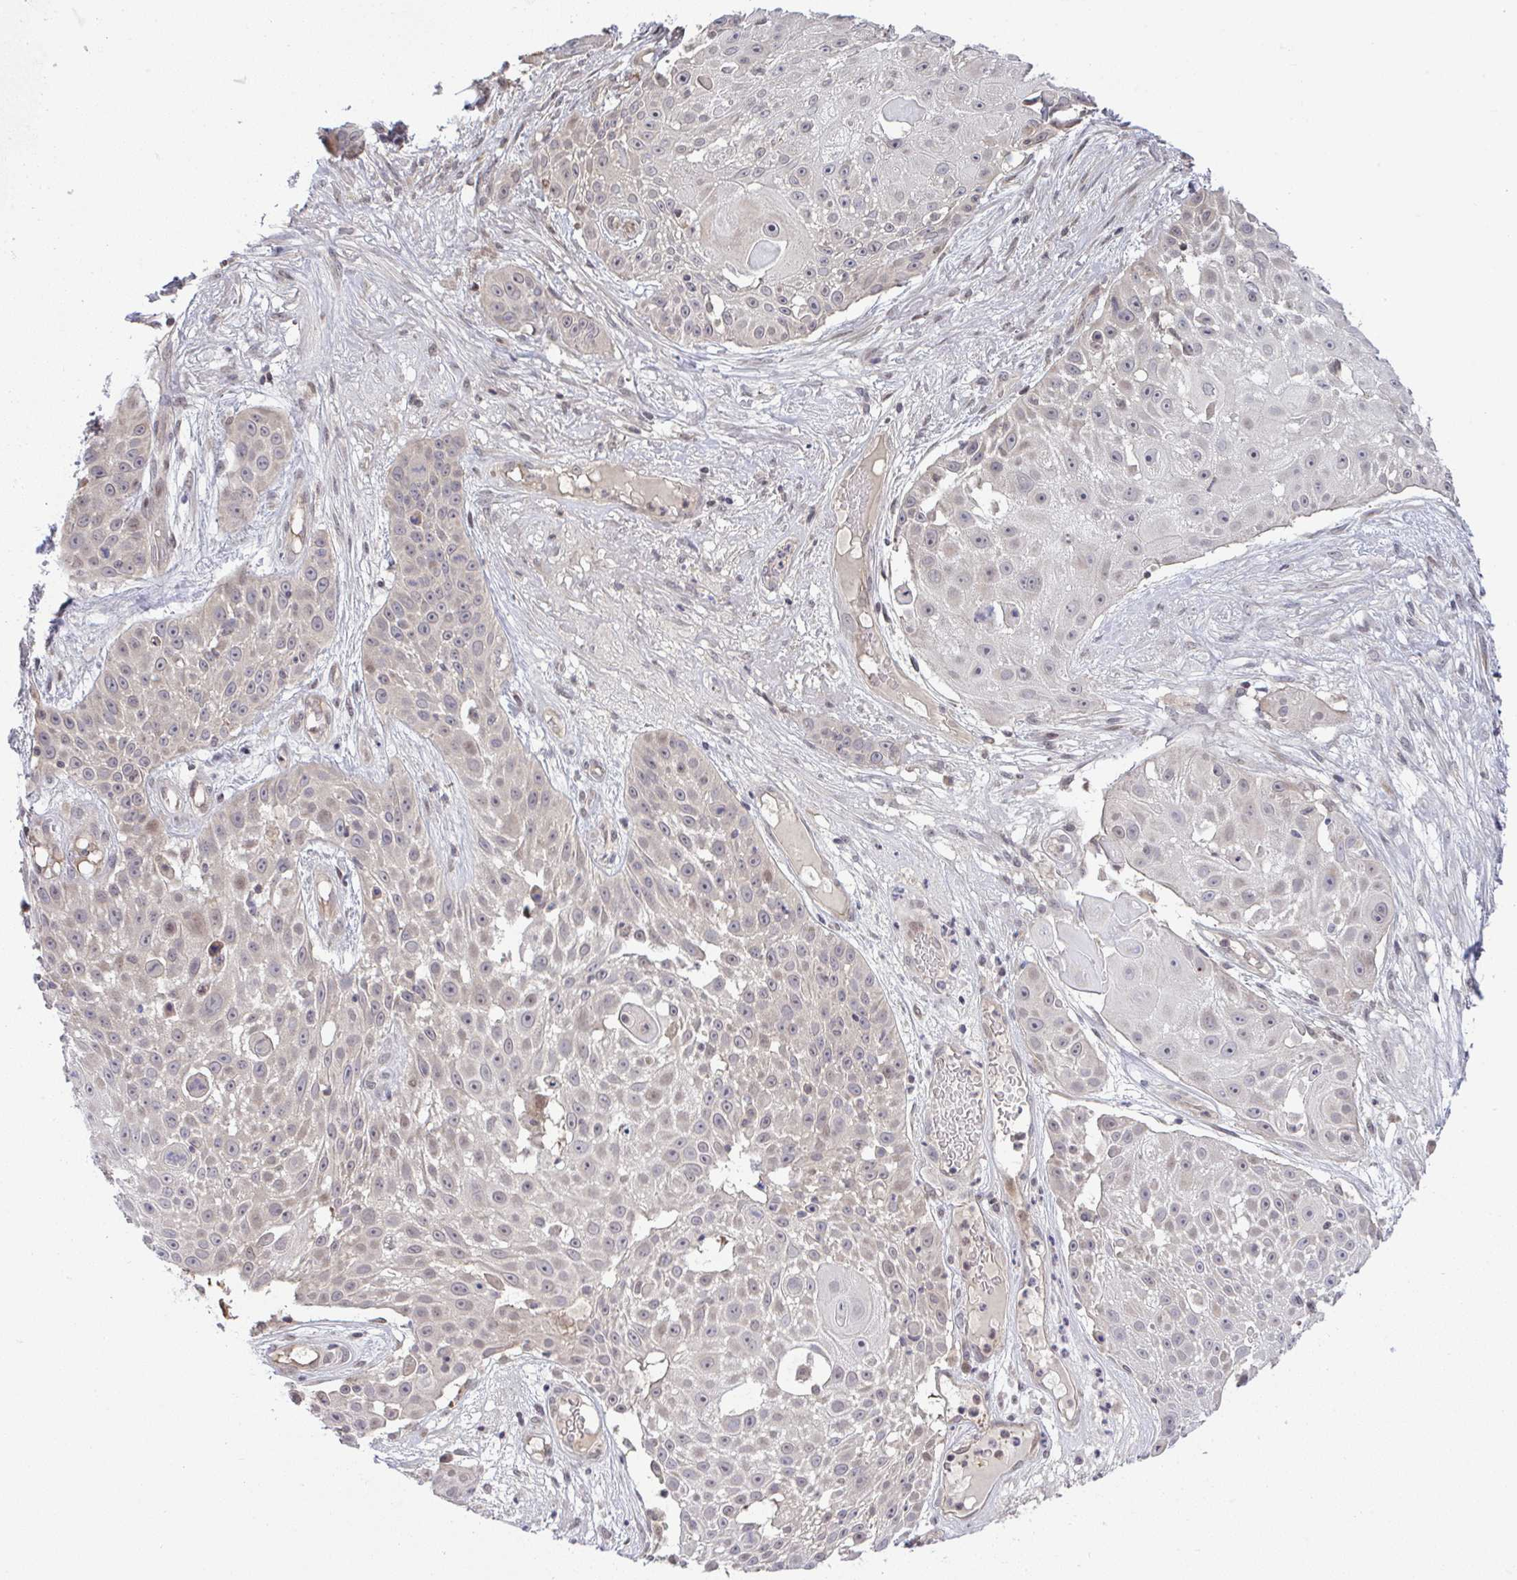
{"staining": {"intensity": "weak", "quantity": "<25%", "location": "nuclear"}, "tissue": "skin cancer", "cell_type": "Tumor cells", "image_type": "cancer", "snomed": [{"axis": "morphology", "description": "Squamous cell carcinoma, NOS"}, {"axis": "topography", "description": "Skin"}], "caption": "The IHC micrograph has no significant positivity in tumor cells of skin squamous cell carcinoma tissue.", "gene": "C9orf64", "patient": {"sex": "female", "age": 86}}